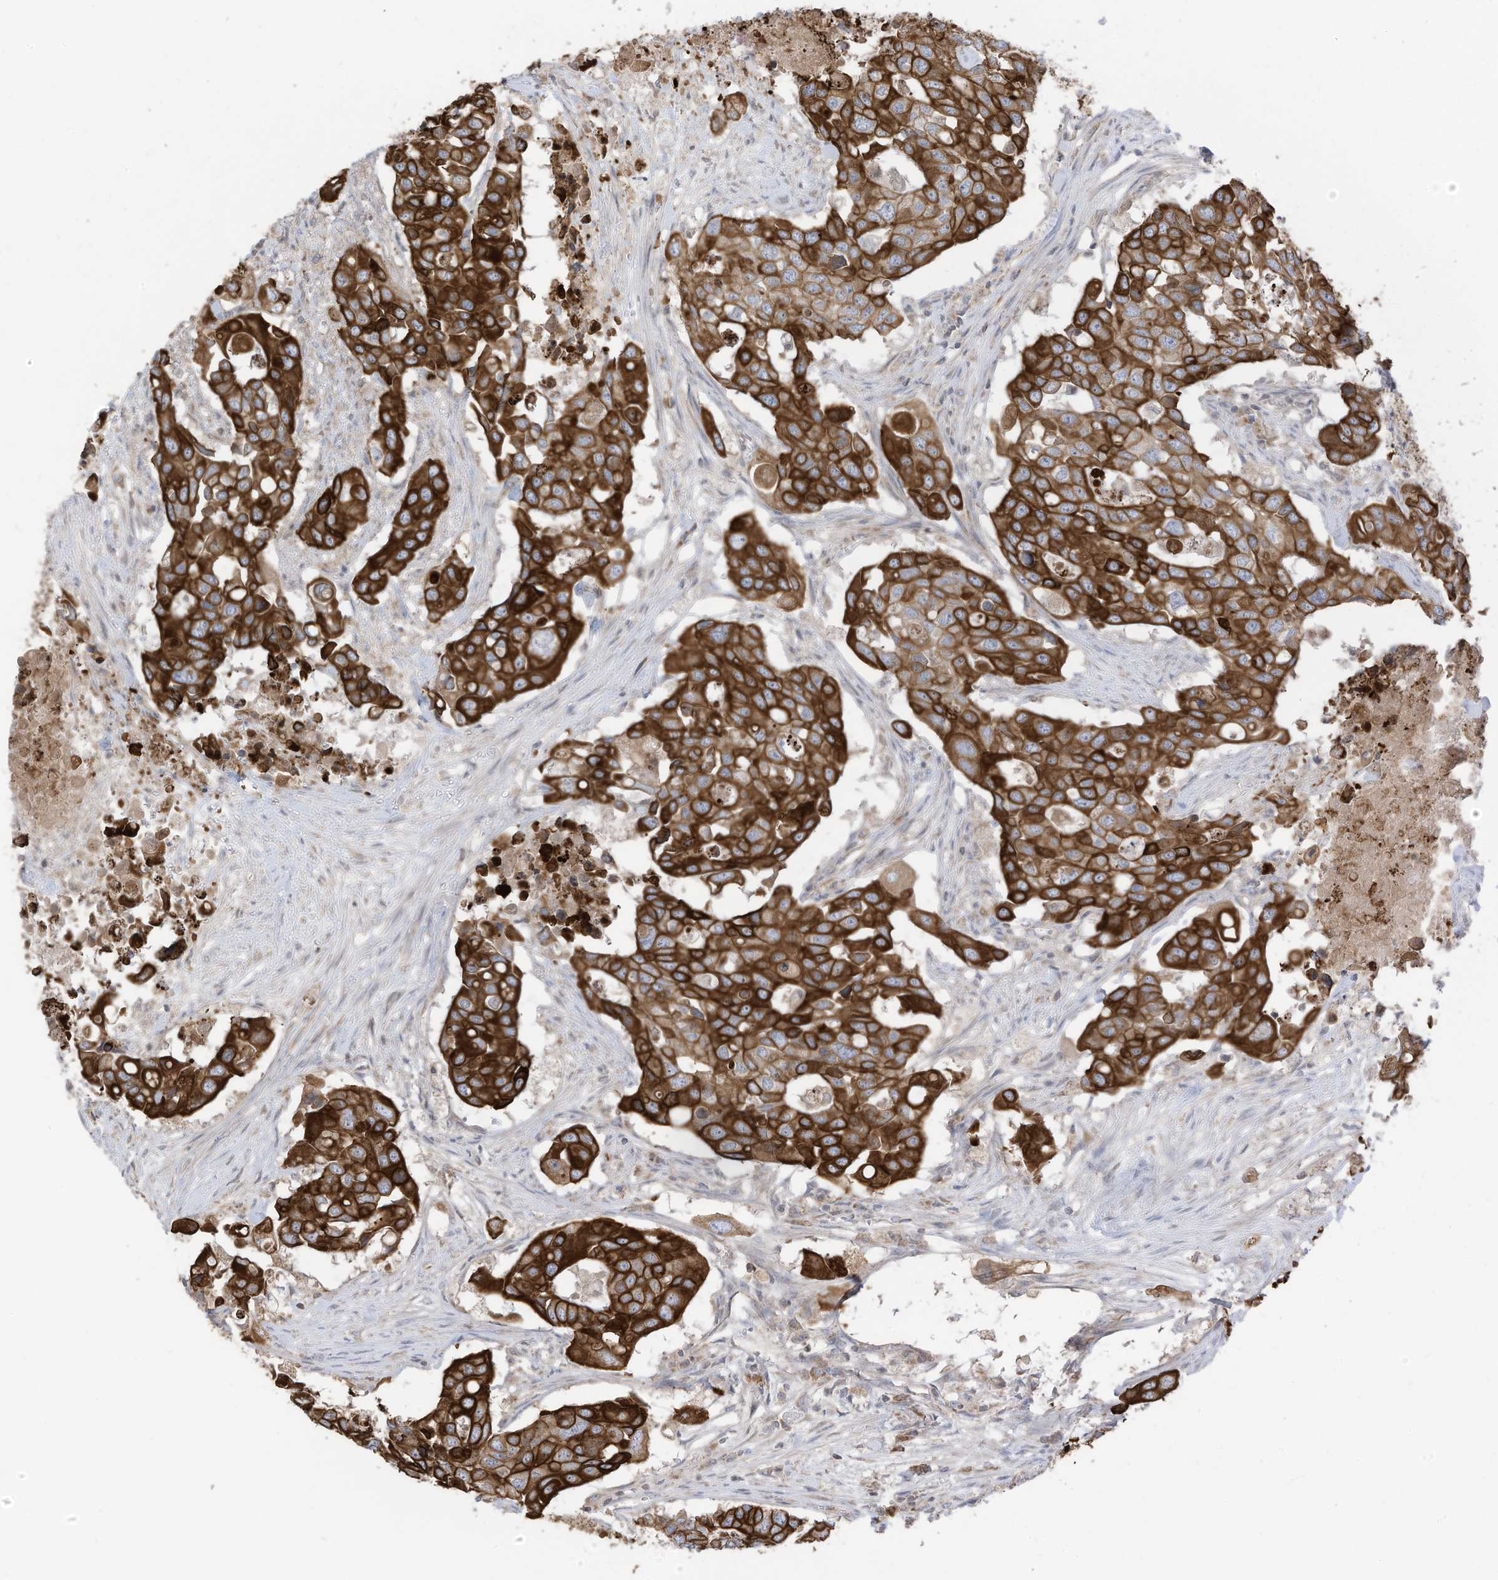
{"staining": {"intensity": "strong", "quantity": ">75%", "location": "cytoplasmic/membranous"}, "tissue": "colorectal cancer", "cell_type": "Tumor cells", "image_type": "cancer", "snomed": [{"axis": "morphology", "description": "Adenocarcinoma, NOS"}, {"axis": "topography", "description": "Colon"}], "caption": "Brown immunohistochemical staining in human colorectal cancer (adenocarcinoma) displays strong cytoplasmic/membranous positivity in approximately >75% of tumor cells. (DAB IHC, brown staining for protein, blue staining for nuclei).", "gene": "CGAS", "patient": {"sex": "male", "age": 77}}